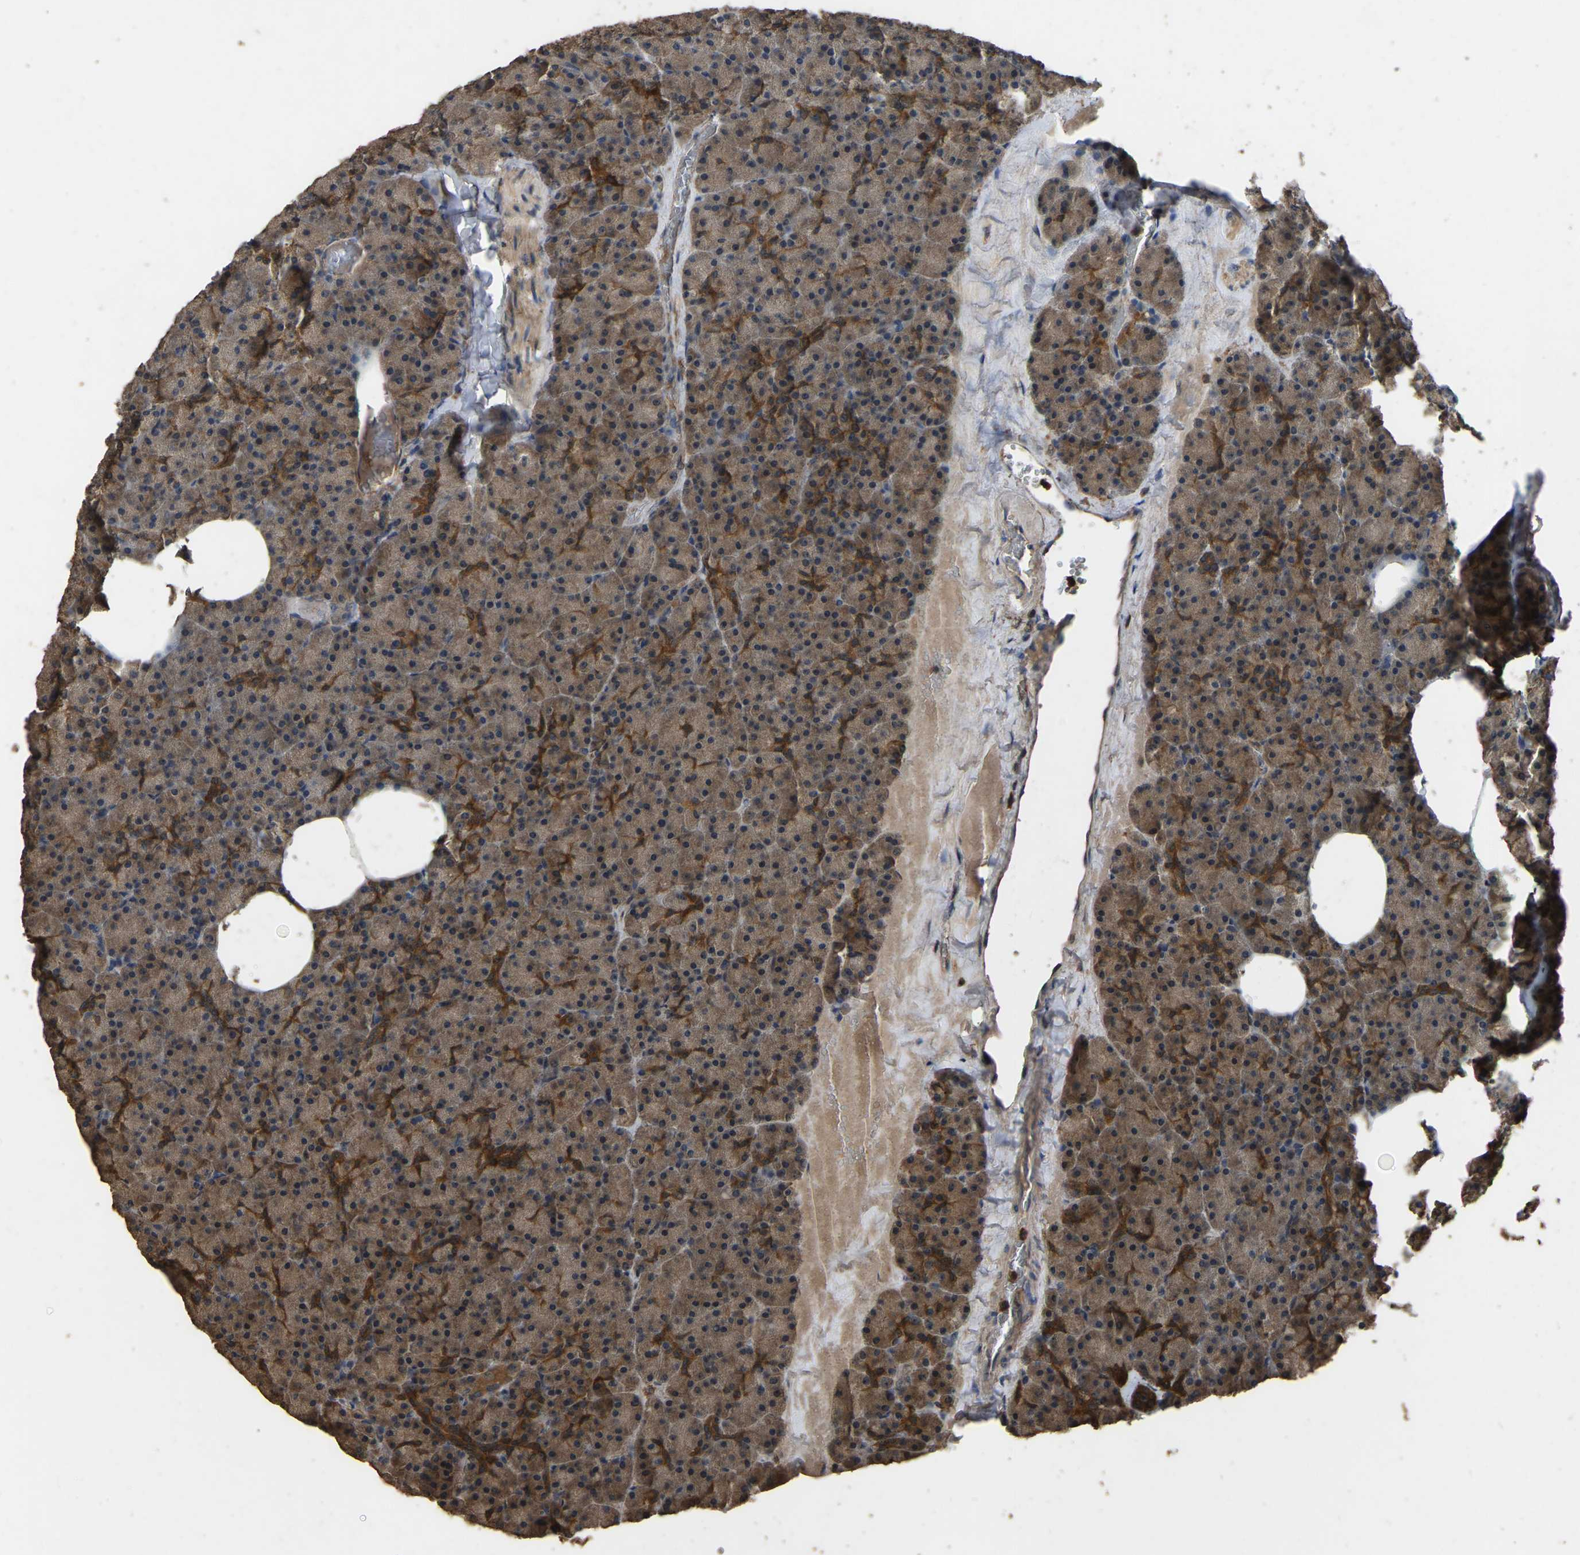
{"staining": {"intensity": "moderate", "quantity": "25%-75%", "location": "cytoplasmic/membranous"}, "tissue": "pancreas", "cell_type": "Exocrine glandular cells", "image_type": "normal", "snomed": [{"axis": "morphology", "description": "Normal tissue, NOS"}, {"axis": "morphology", "description": "Carcinoid, malignant, NOS"}, {"axis": "topography", "description": "Pancreas"}], "caption": "The micrograph demonstrates staining of benign pancreas, revealing moderate cytoplasmic/membranous protein positivity (brown color) within exocrine glandular cells. The staining is performed using DAB (3,3'-diaminobenzidine) brown chromogen to label protein expression. The nuclei are counter-stained blue using hematoxylin.", "gene": "FHIT", "patient": {"sex": "female", "age": 35}}